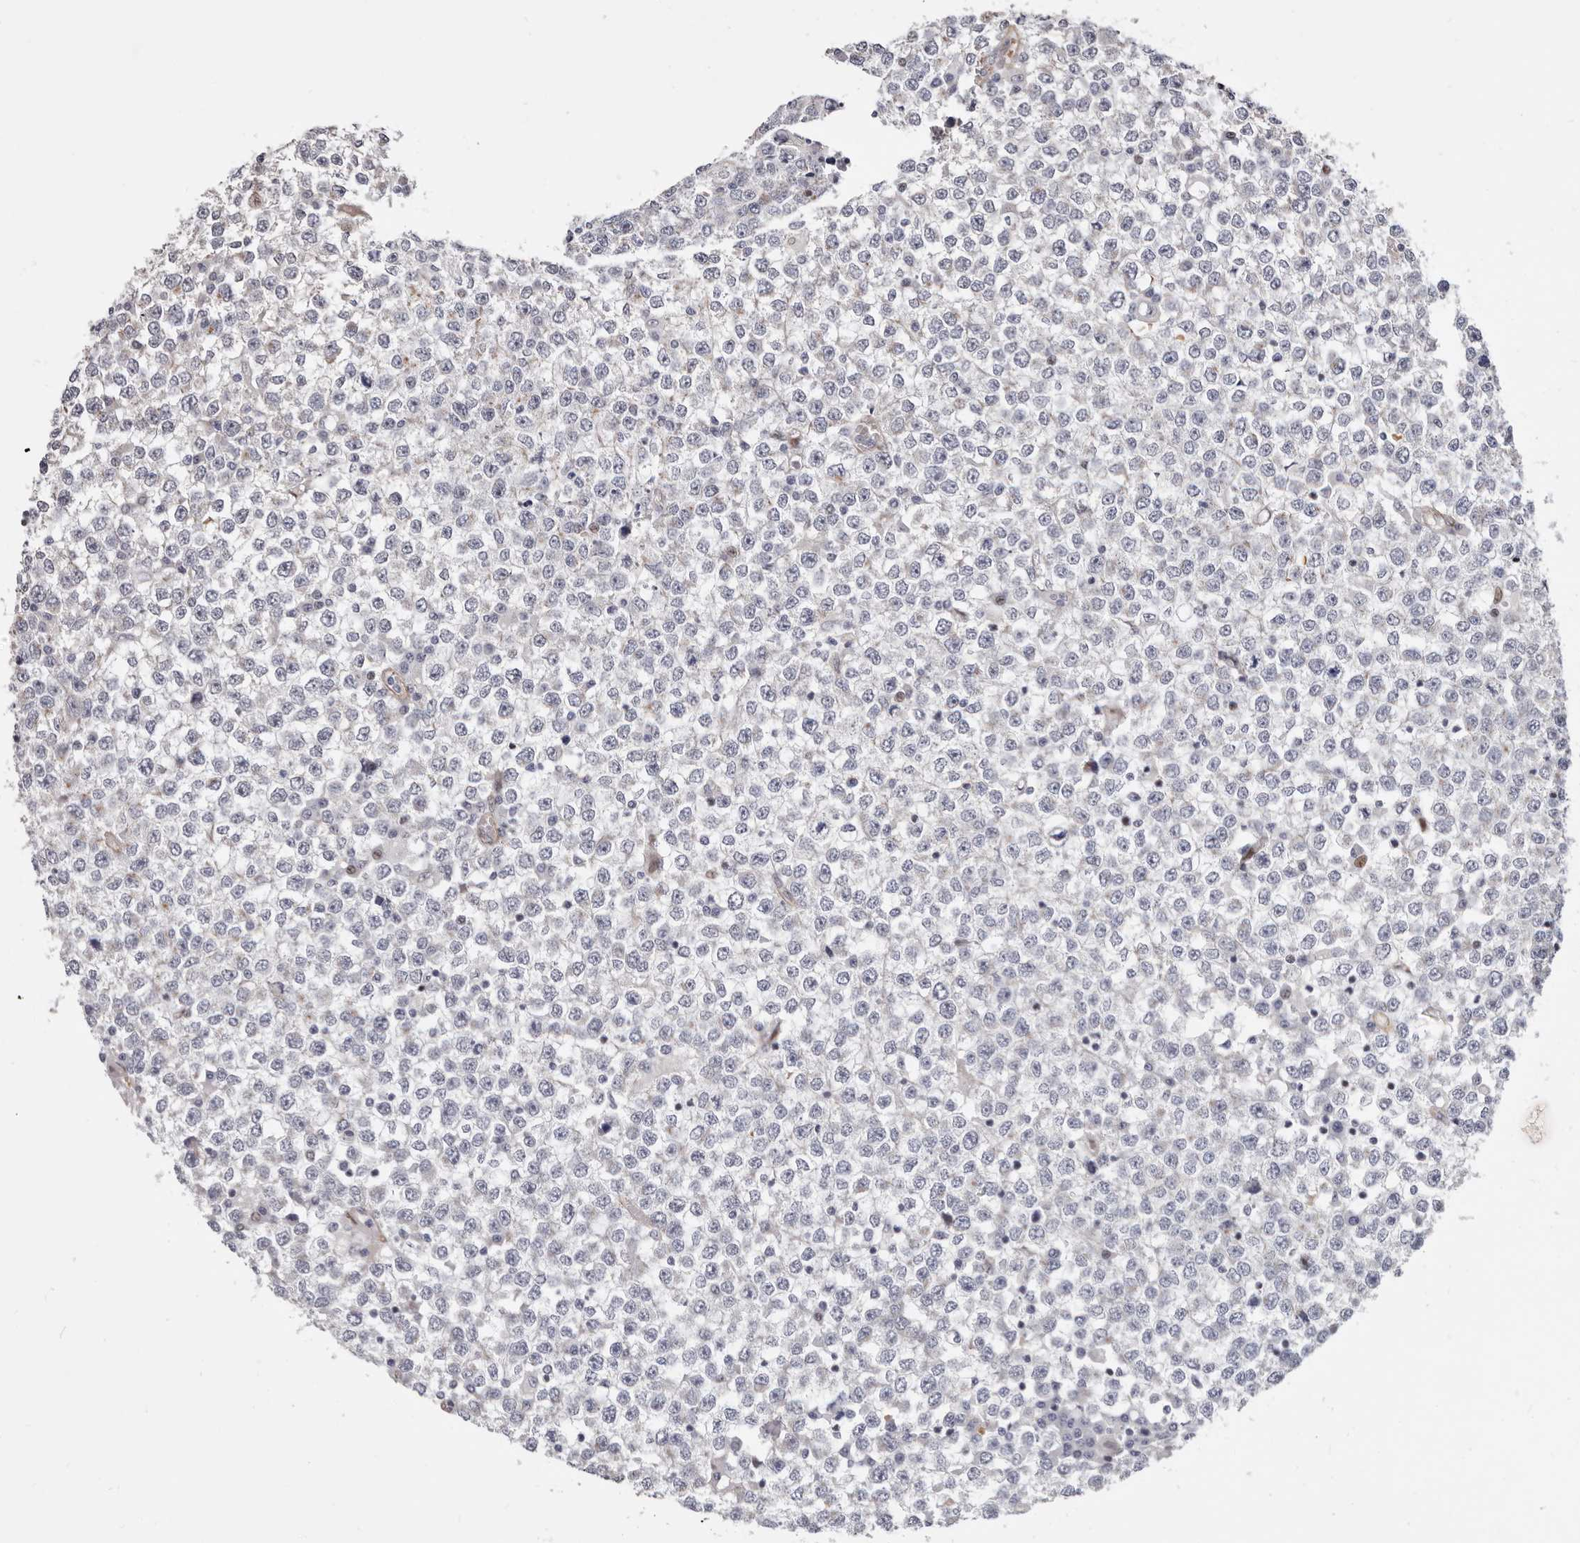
{"staining": {"intensity": "weak", "quantity": "<25%", "location": "nuclear"}, "tissue": "testis cancer", "cell_type": "Tumor cells", "image_type": "cancer", "snomed": [{"axis": "morphology", "description": "Seminoma, NOS"}, {"axis": "topography", "description": "Testis"}], "caption": "DAB (3,3'-diaminobenzidine) immunohistochemical staining of testis seminoma displays no significant staining in tumor cells.", "gene": "EPHX3", "patient": {"sex": "male", "age": 65}}